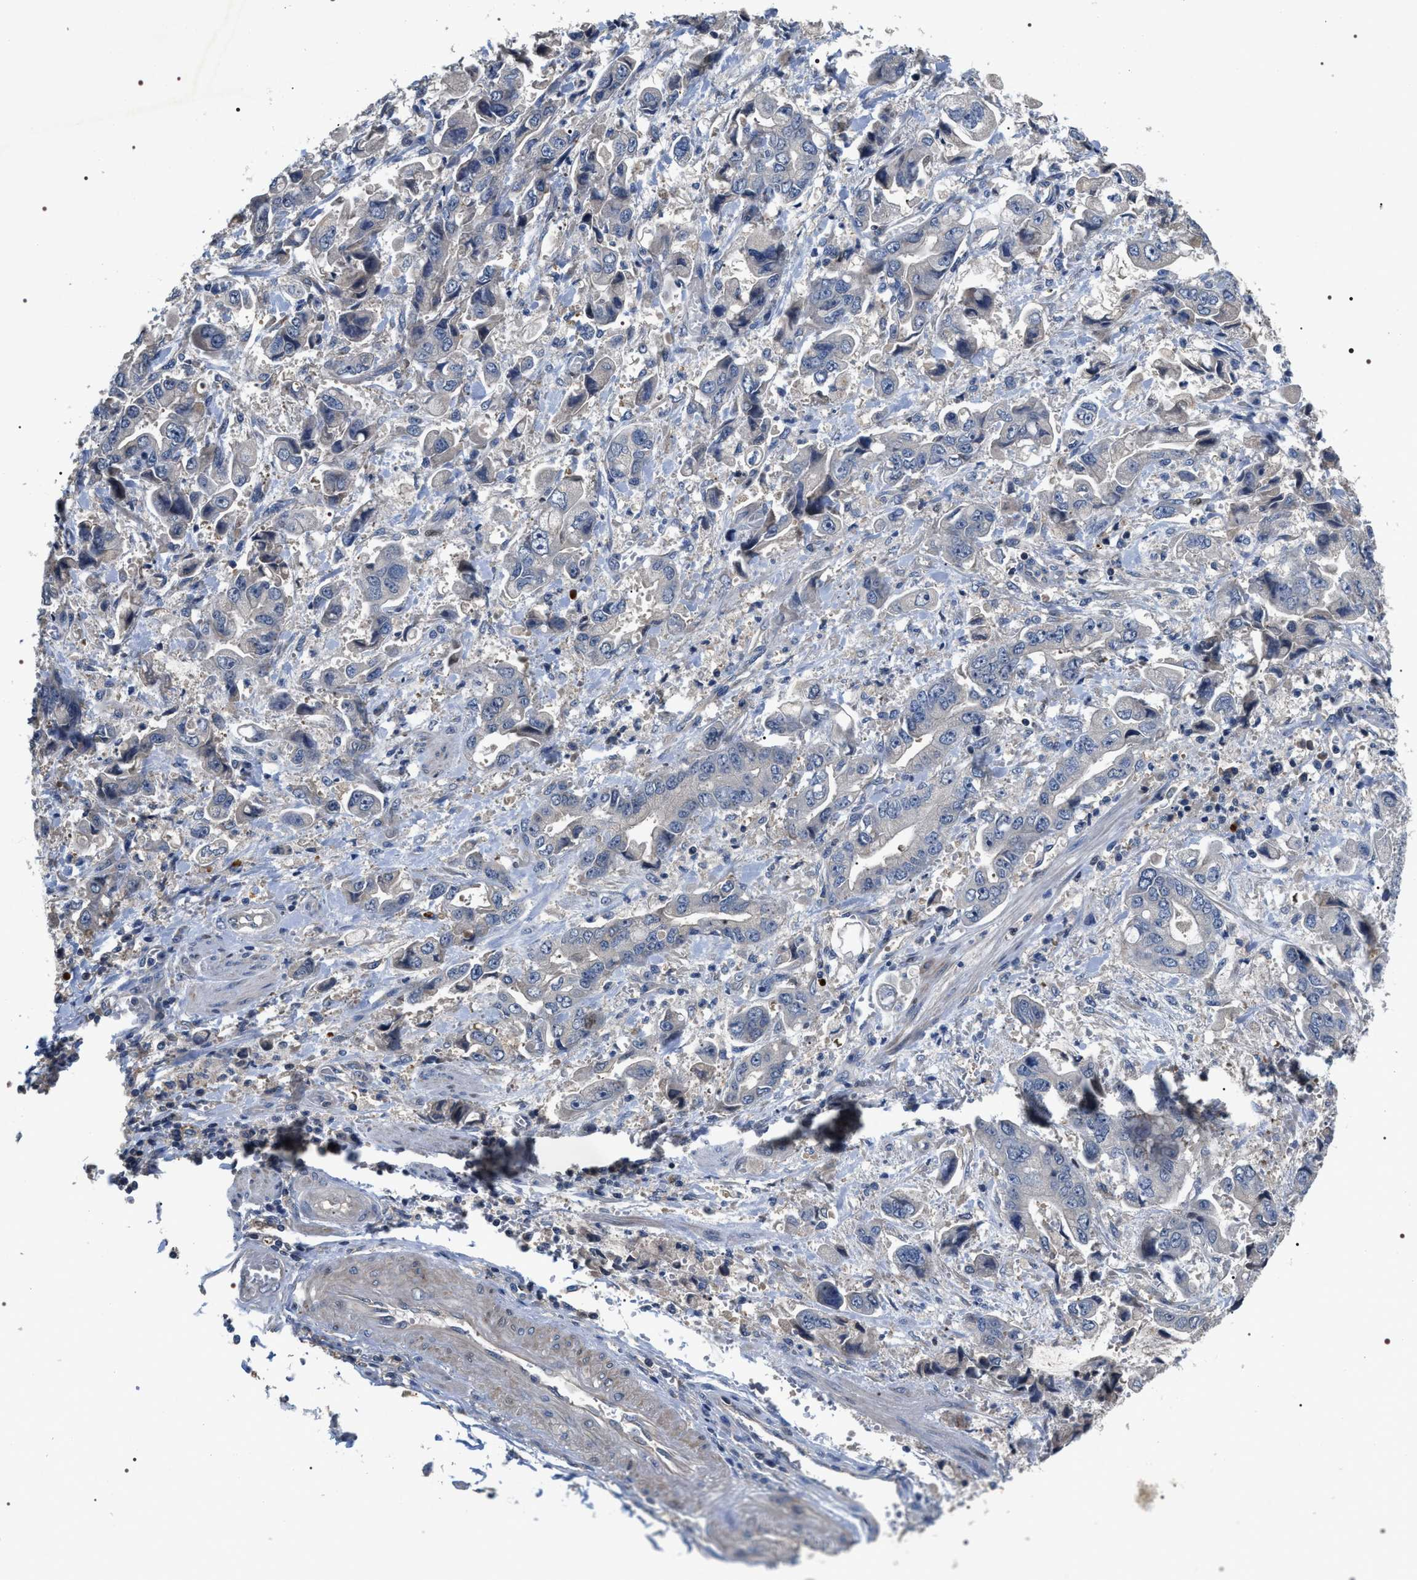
{"staining": {"intensity": "moderate", "quantity": "25%-75%", "location": "nuclear"}, "tissue": "stomach cancer", "cell_type": "Tumor cells", "image_type": "cancer", "snomed": [{"axis": "morphology", "description": "Normal tissue, NOS"}, {"axis": "morphology", "description": "Adenocarcinoma, NOS"}, {"axis": "topography", "description": "Stomach"}], "caption": "Immunohistochemistry image of human adenocarcinoma (stomach) stained for a protein (brown), which exhibits medium levels of moderate nuclear positivity in approximately 25%-75% of tumor cells.", "gene": "C7orf25", "patient": {"sex": "male", "age": 62}}